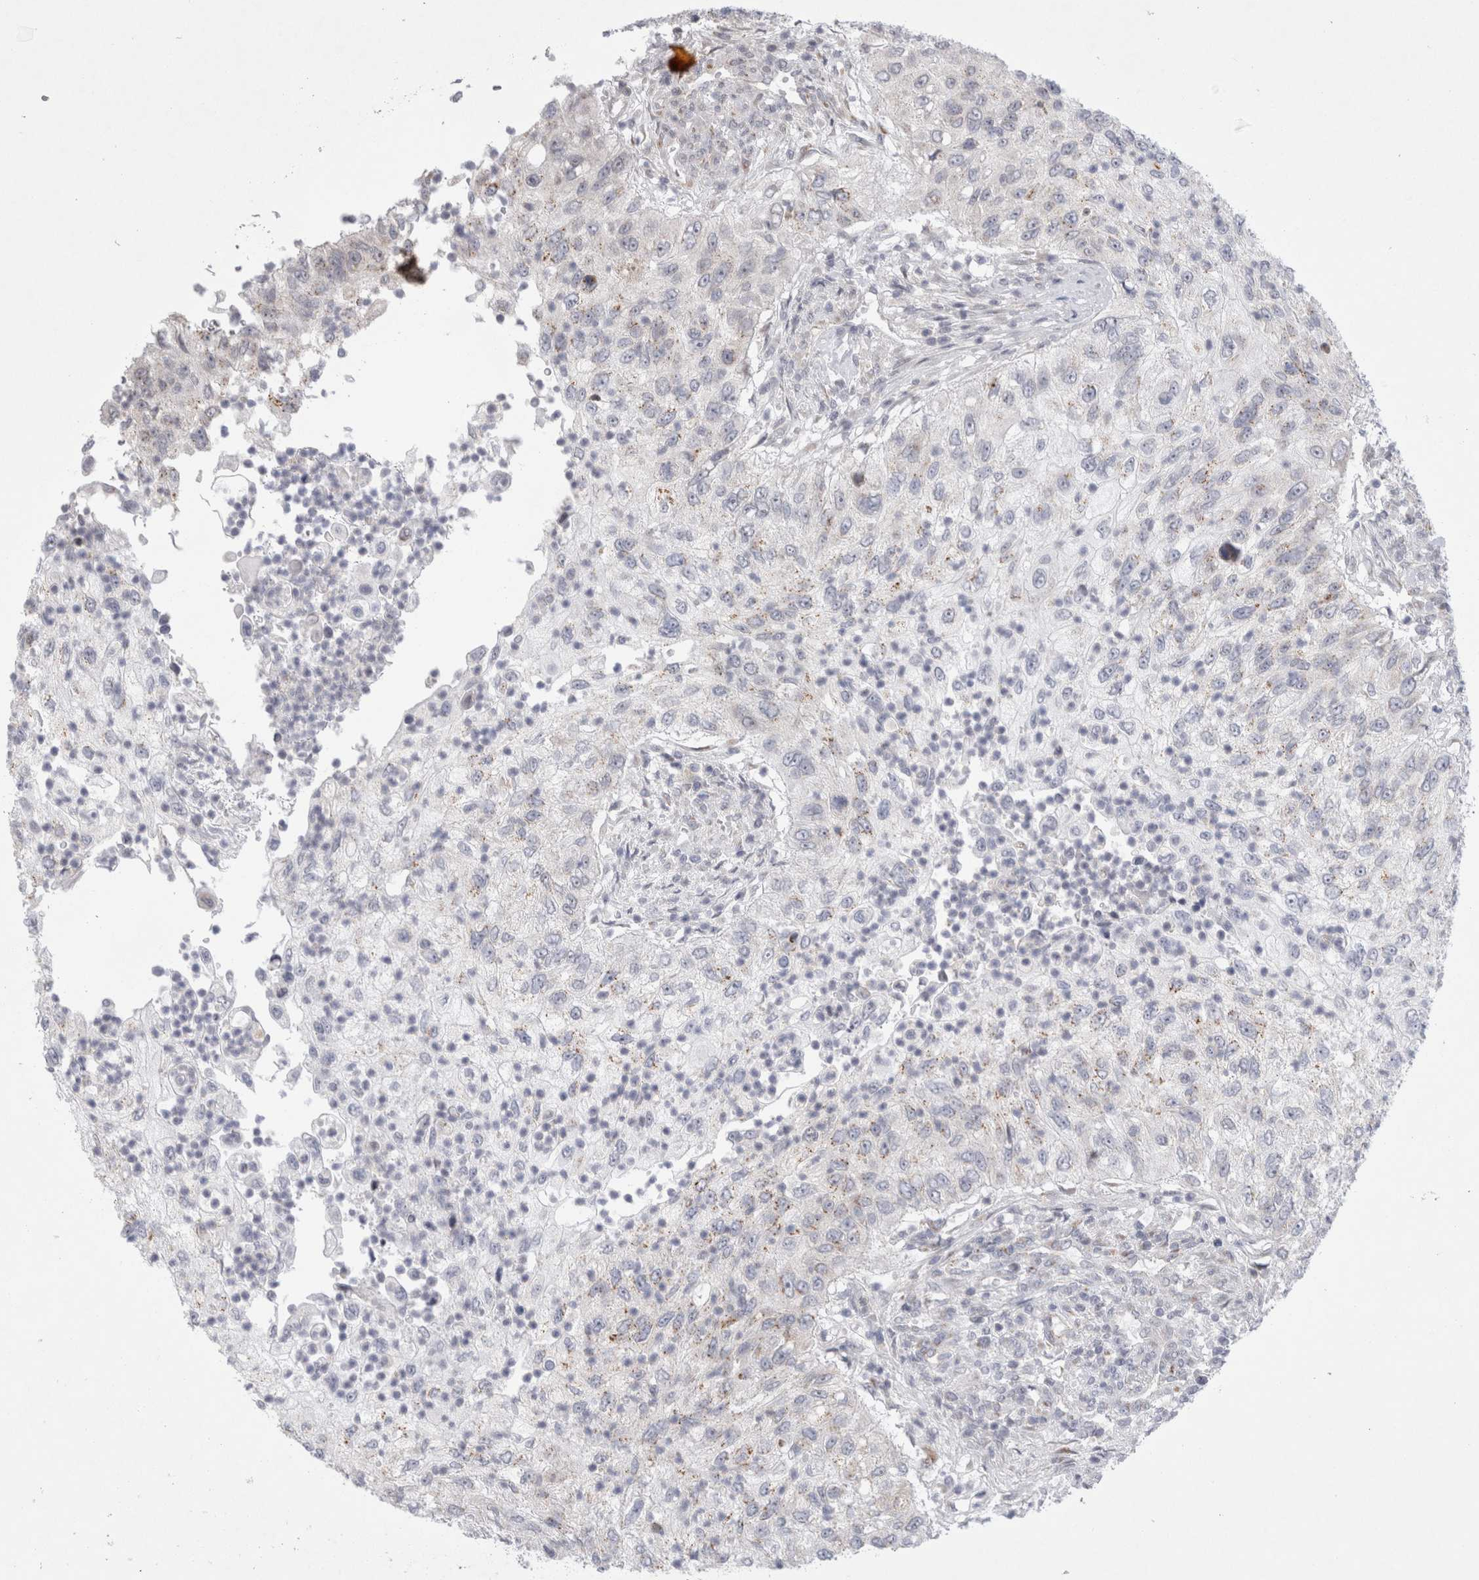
{"staining": {"intensity": "weak", "quantity": "<25%", "location": "cytoplasmic/membranous"}, "tissue": "urothelial cancer", "cell_type": "Tumor cells", "image_type": "cancer", "snomed": [{"axis": "morphology", "description": "Urothelial carcinoma, High grade"}, {"axis": "topography", "description": "Urinary bladder"}], "caption": "Micrograph shows no significant protein positivity in tumor cells of urothelial cancer.", "gene": "CERS5", "patient": {"sex": "female", "age": 60}}